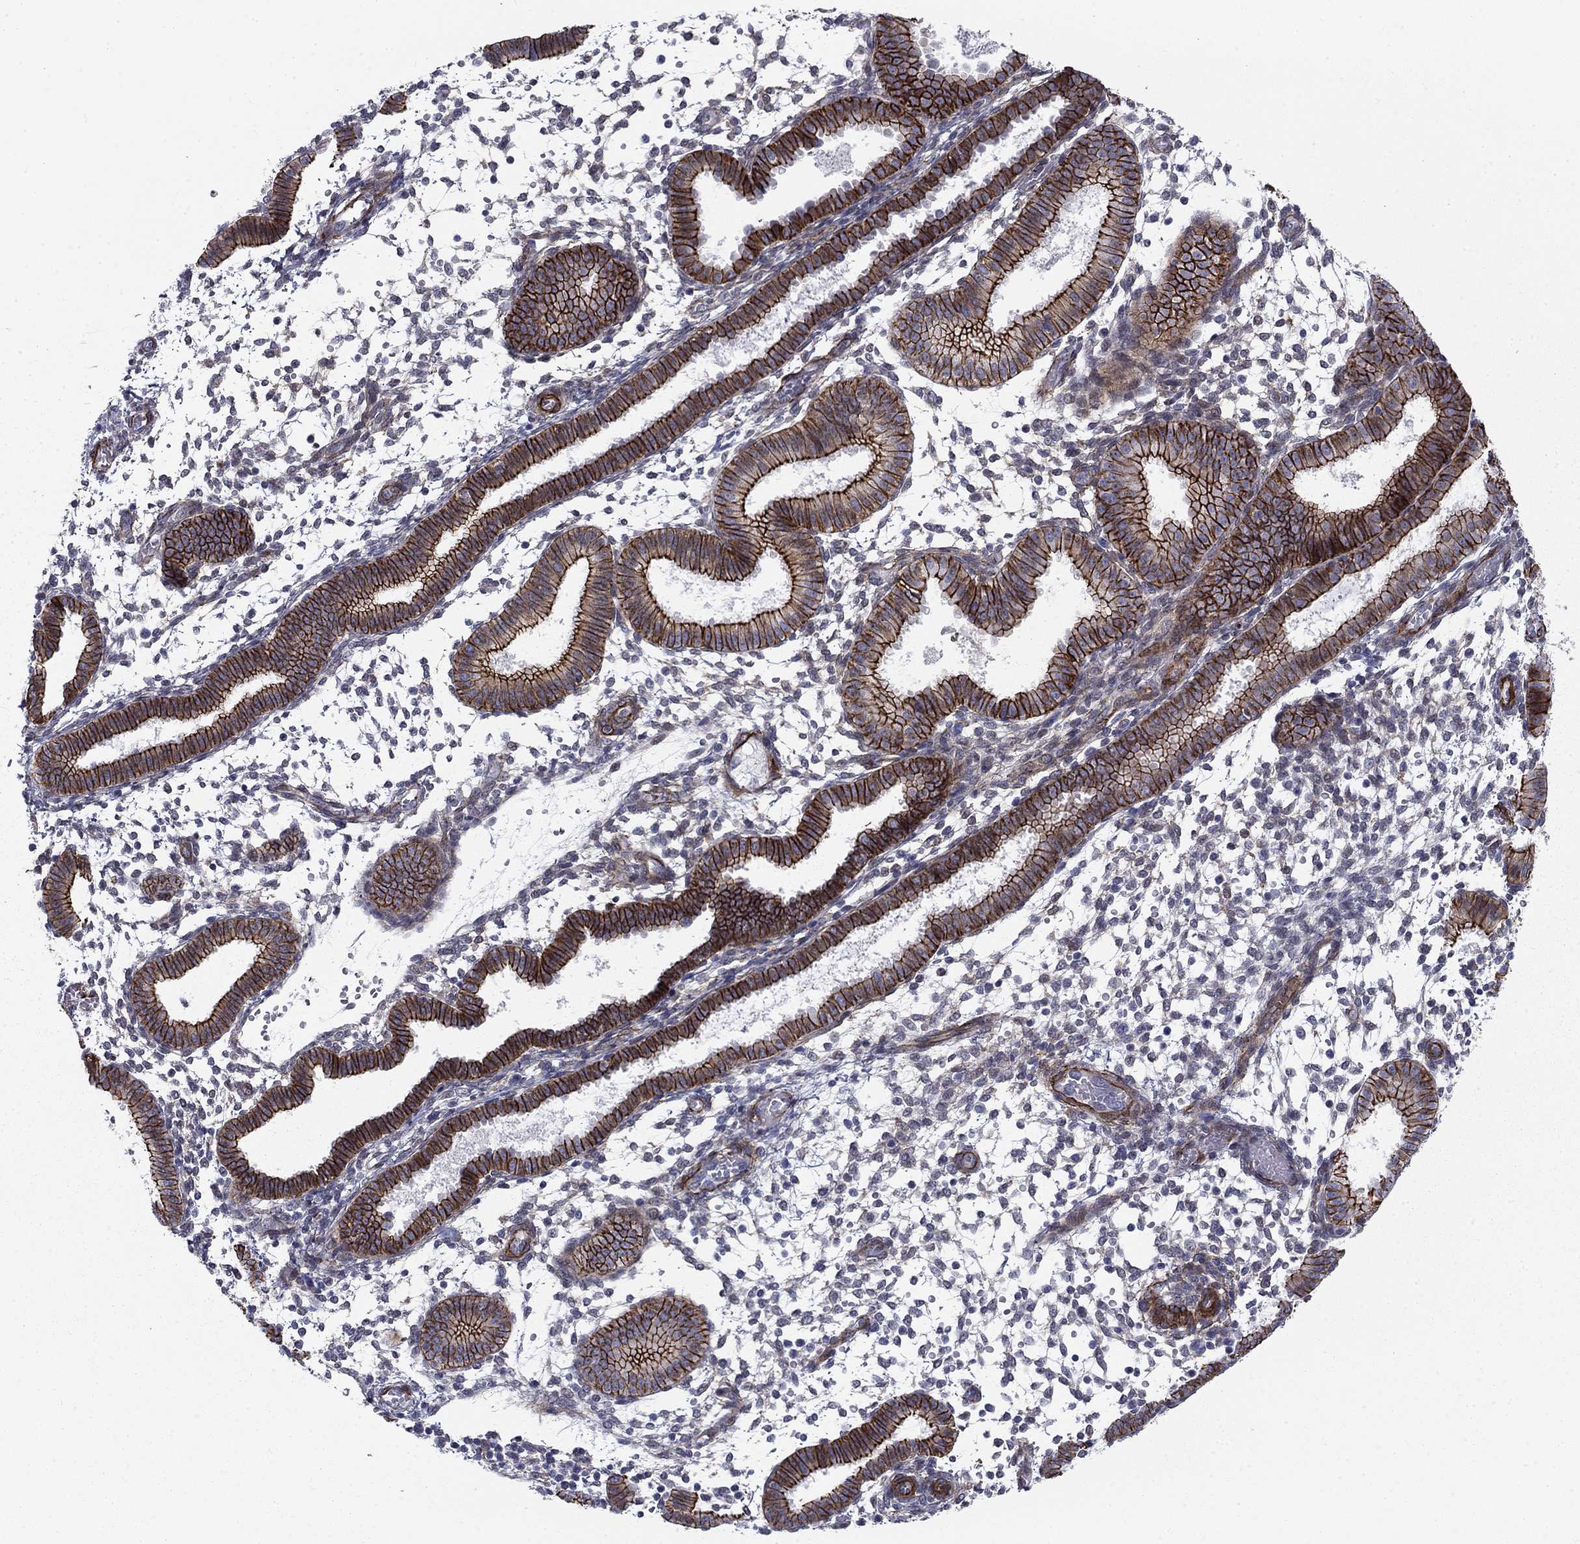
{"staining": {"intensity": "negative", "quantity": "none", "location": "none"}, "tissue": "endometrium", "cell_type": "Cells in endometrial stroma", "image_type": "normal", "snomed": [{"axis": "morphology", "description": "Normal tissue, NOS"}, {"axis": "topography", "description": "Endometrium"}], "caption": "A high-resolution photomicrograph shows immunohistochemistry (IHC) staining of normal endometrium, which exhibits no significant staining in cells in endometrial stroma.", "gene": "KRBA1", "patient": {"sex": "female", "age": 43}}